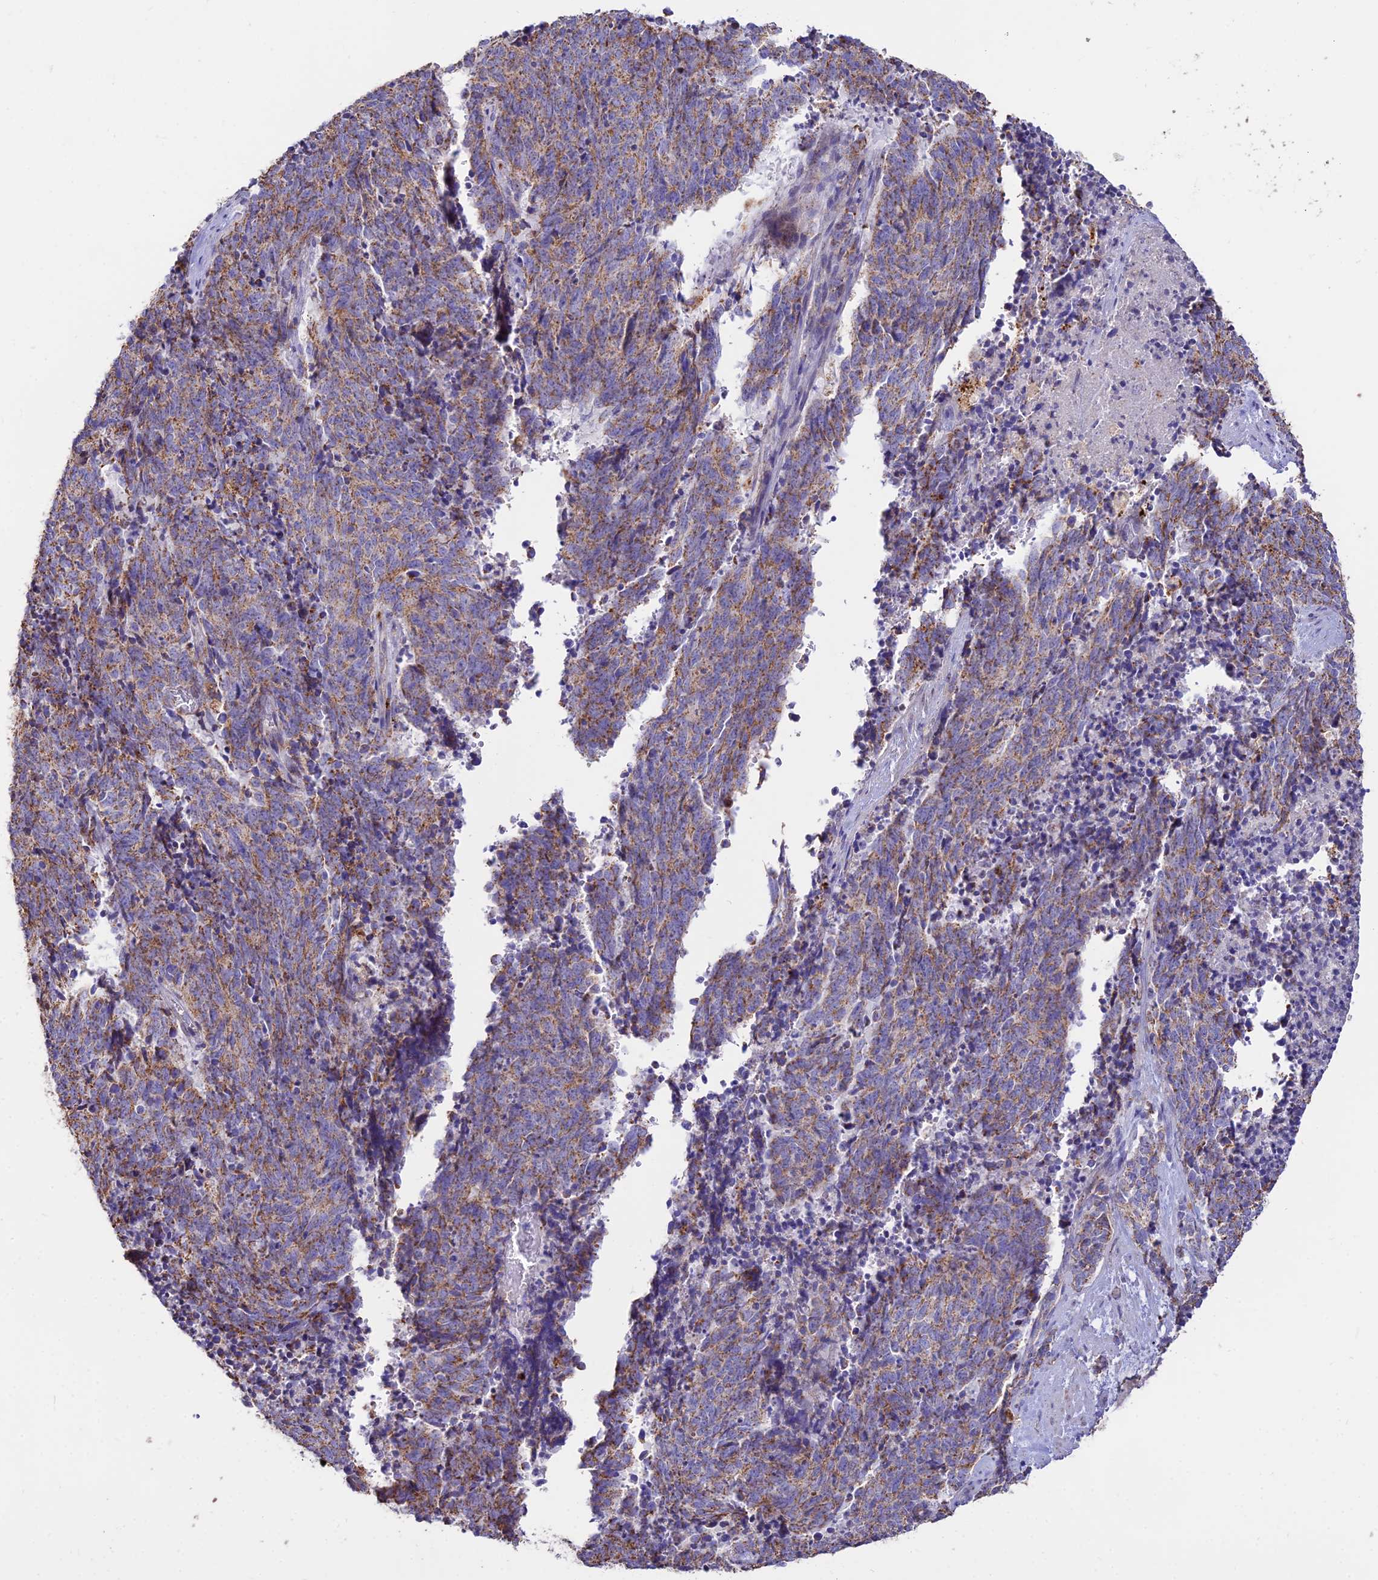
{"staining": {"intensity": "moderate", "quantity": ">75%", "location": "cytoplasmic/membranous"}, "tissue": "cervical cancer", "cell_type": "Tumor cells", "image_type": "cancer", "snomed": [{"axis": "morphology", "description": "Squamous cell carcinoma, NOS"}, {"axis": "topography", "description": "Cervix"}], "caption": "The micrograph exhibits staining of cervical cancer (squamous cell carcinoma), revealing moderate cytoplasmic/membranous protein positivity (brown color) within tumor cells. (IHC, brightfield microscopy, high magnification).", "gene": "PNLIPRP3", "patient": {"sex": "female", "age": 29}}